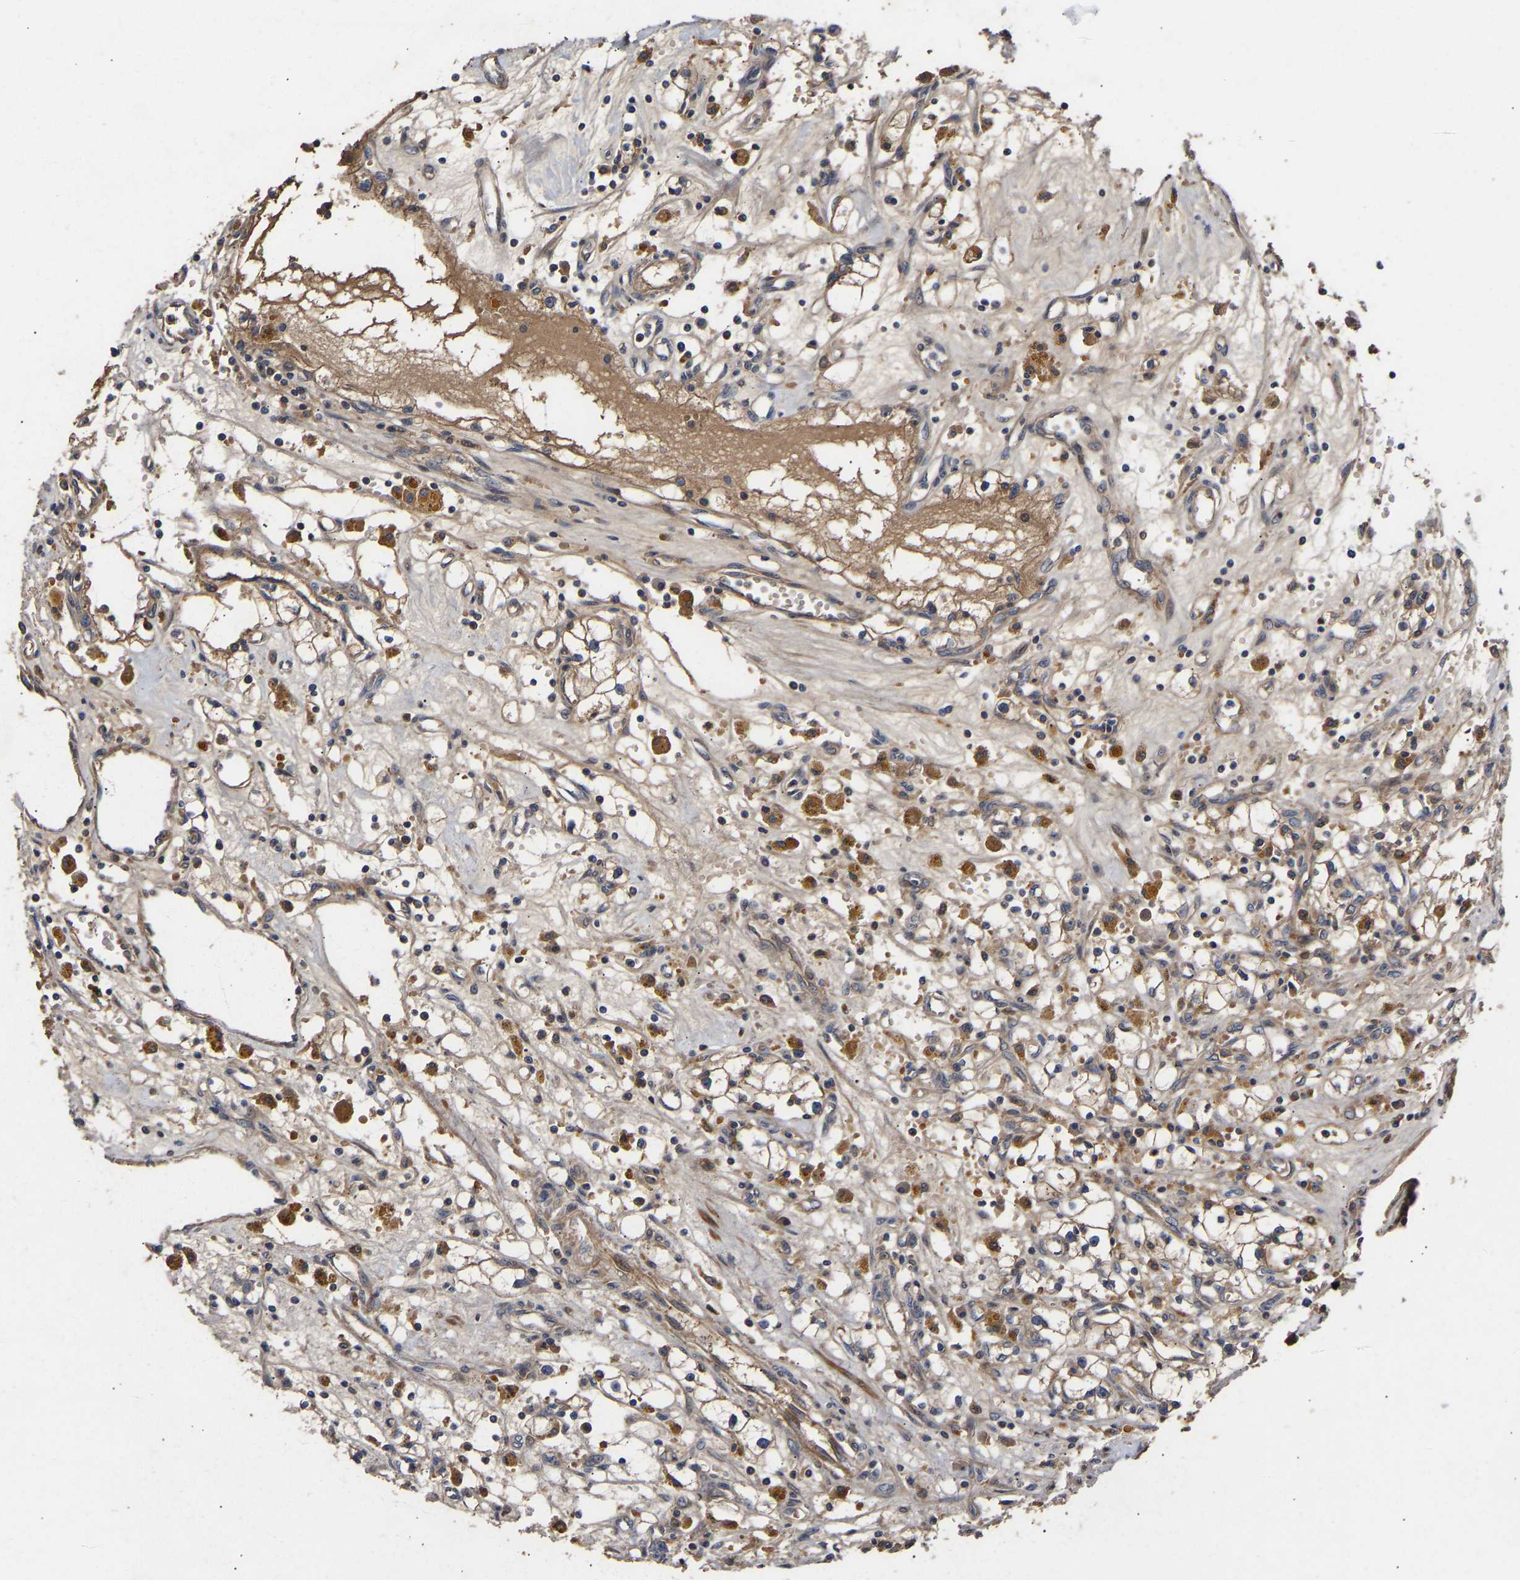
{"staining": {"intensity": "weak", "quantity": "25%-75%", "location": "cytoplasmic/membranous"}, "tissue": "renal cancer", "cell_type": "Tumor cells", "image_type": "cancer", "snomed": [{"axis": "morphology", "description": "Adenocarcinoma, NOS"}, {"axis": "topography", "description": "Kidney"}], "caption": "Immunohistochemistry (IHC) (DAB (3,3'-diaminobenzidine)) staining of human adenocarcinoma (renal) demonstrates weak cytoplasmic/membranous protein positivity in approximately 25%-75% of tumor cells.", "gene": "KASH5", "patient": {"sex": "male", "age": 56}}